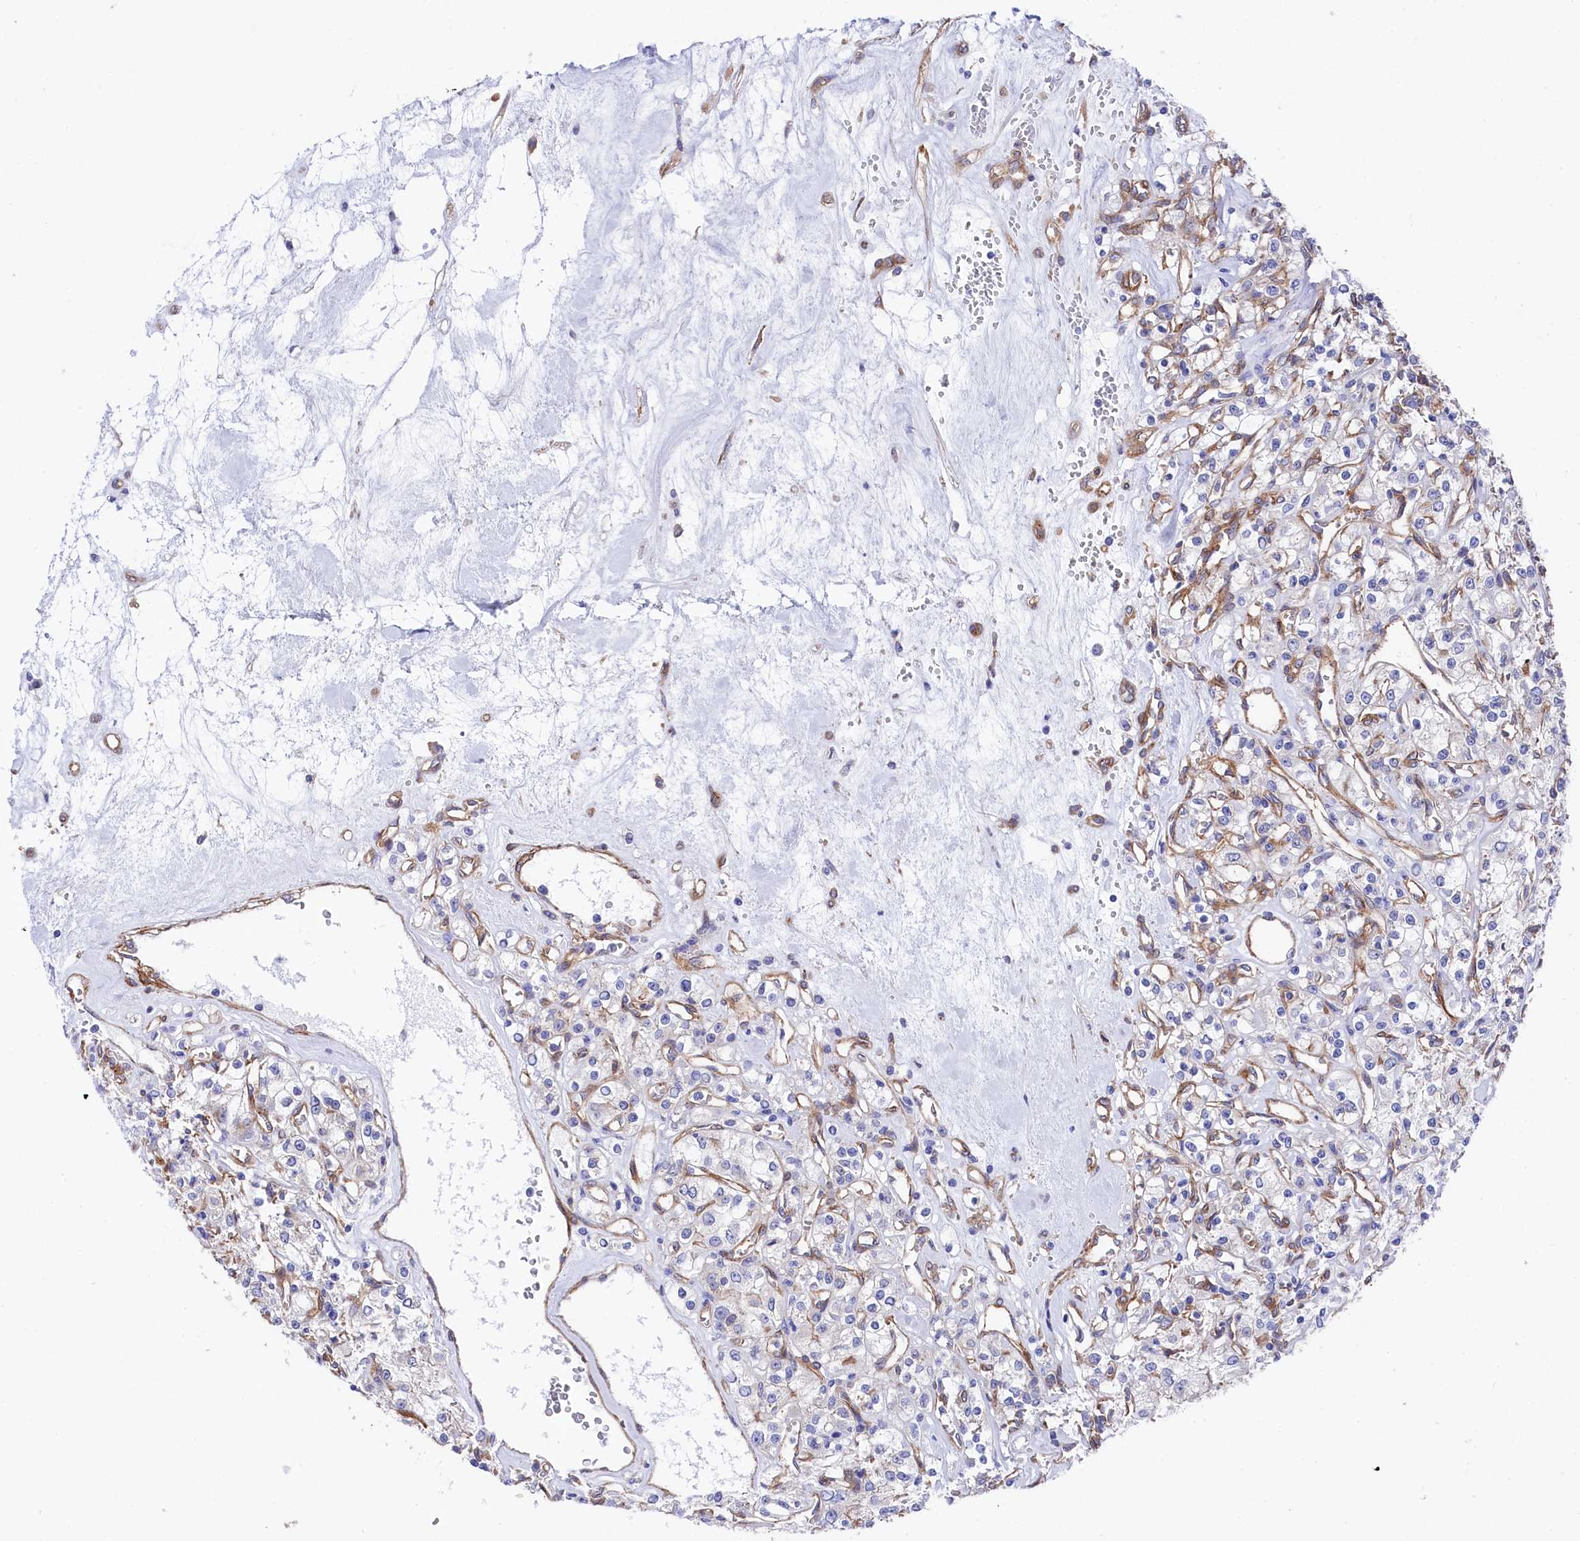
{"staining": {"intensity": "negative", "quantity": "none", "location": "none"}, "tissue": "renal cancer", "cell_type": "Tumor cells", "image_type": "cancer", "snomed": [{"axis": "morphology", "description": "Adenocarcinoma, NOS"}, {"axis": "topography", "description": "Kidney"}], "caption": "There is no significant expression in tumor cells of renal cancer (adenocarcinoma). (DAB (3,3'-diaminobenzidine) immunohistochemistry (IHC), high magnification).", "gene": "TNKS1BP1", "patient": {"sex": "female", "age": 59}}